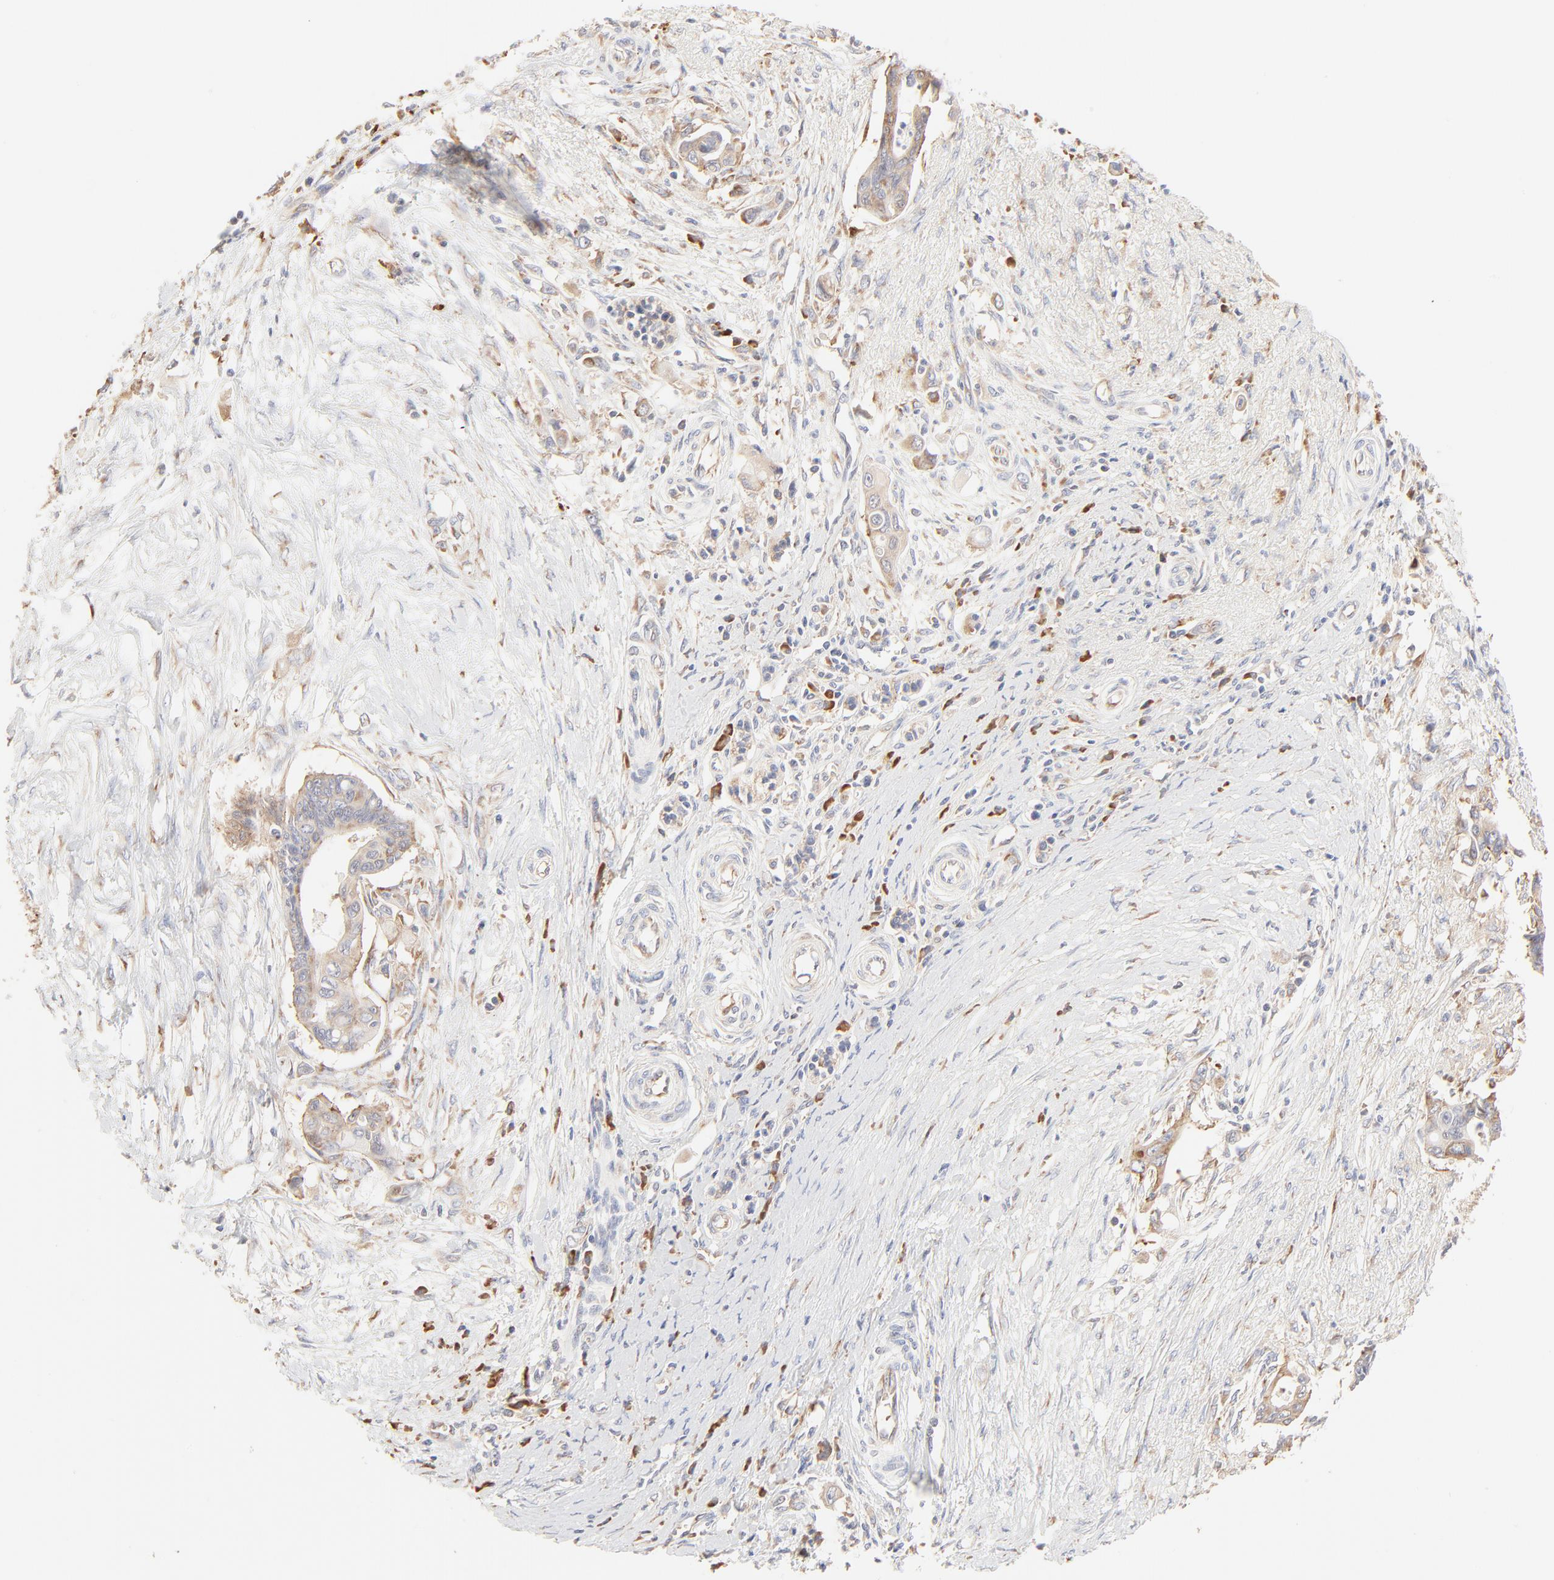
{"staining": {"intensity": "weak", "quantity": ">75%", "location": "cytoplasmic/membranous"}, "tissue": "pancreatic cancer", "cell_type": "Tumor cells", "image_type": "cancer", "snomed": [{"axis": "morphology", "description": "Adenocarcinoma, NOS"}, {"axis": "topography", "description": "Pancreas"}], "caption": "Tumor cells show low levels of weak cytoplasmic/membranous staining in approximately >75% of cells in human pancreatic adenocarcinoma.", "gene": "RPS20", "patient": {"sex": "female", "age": 70}}